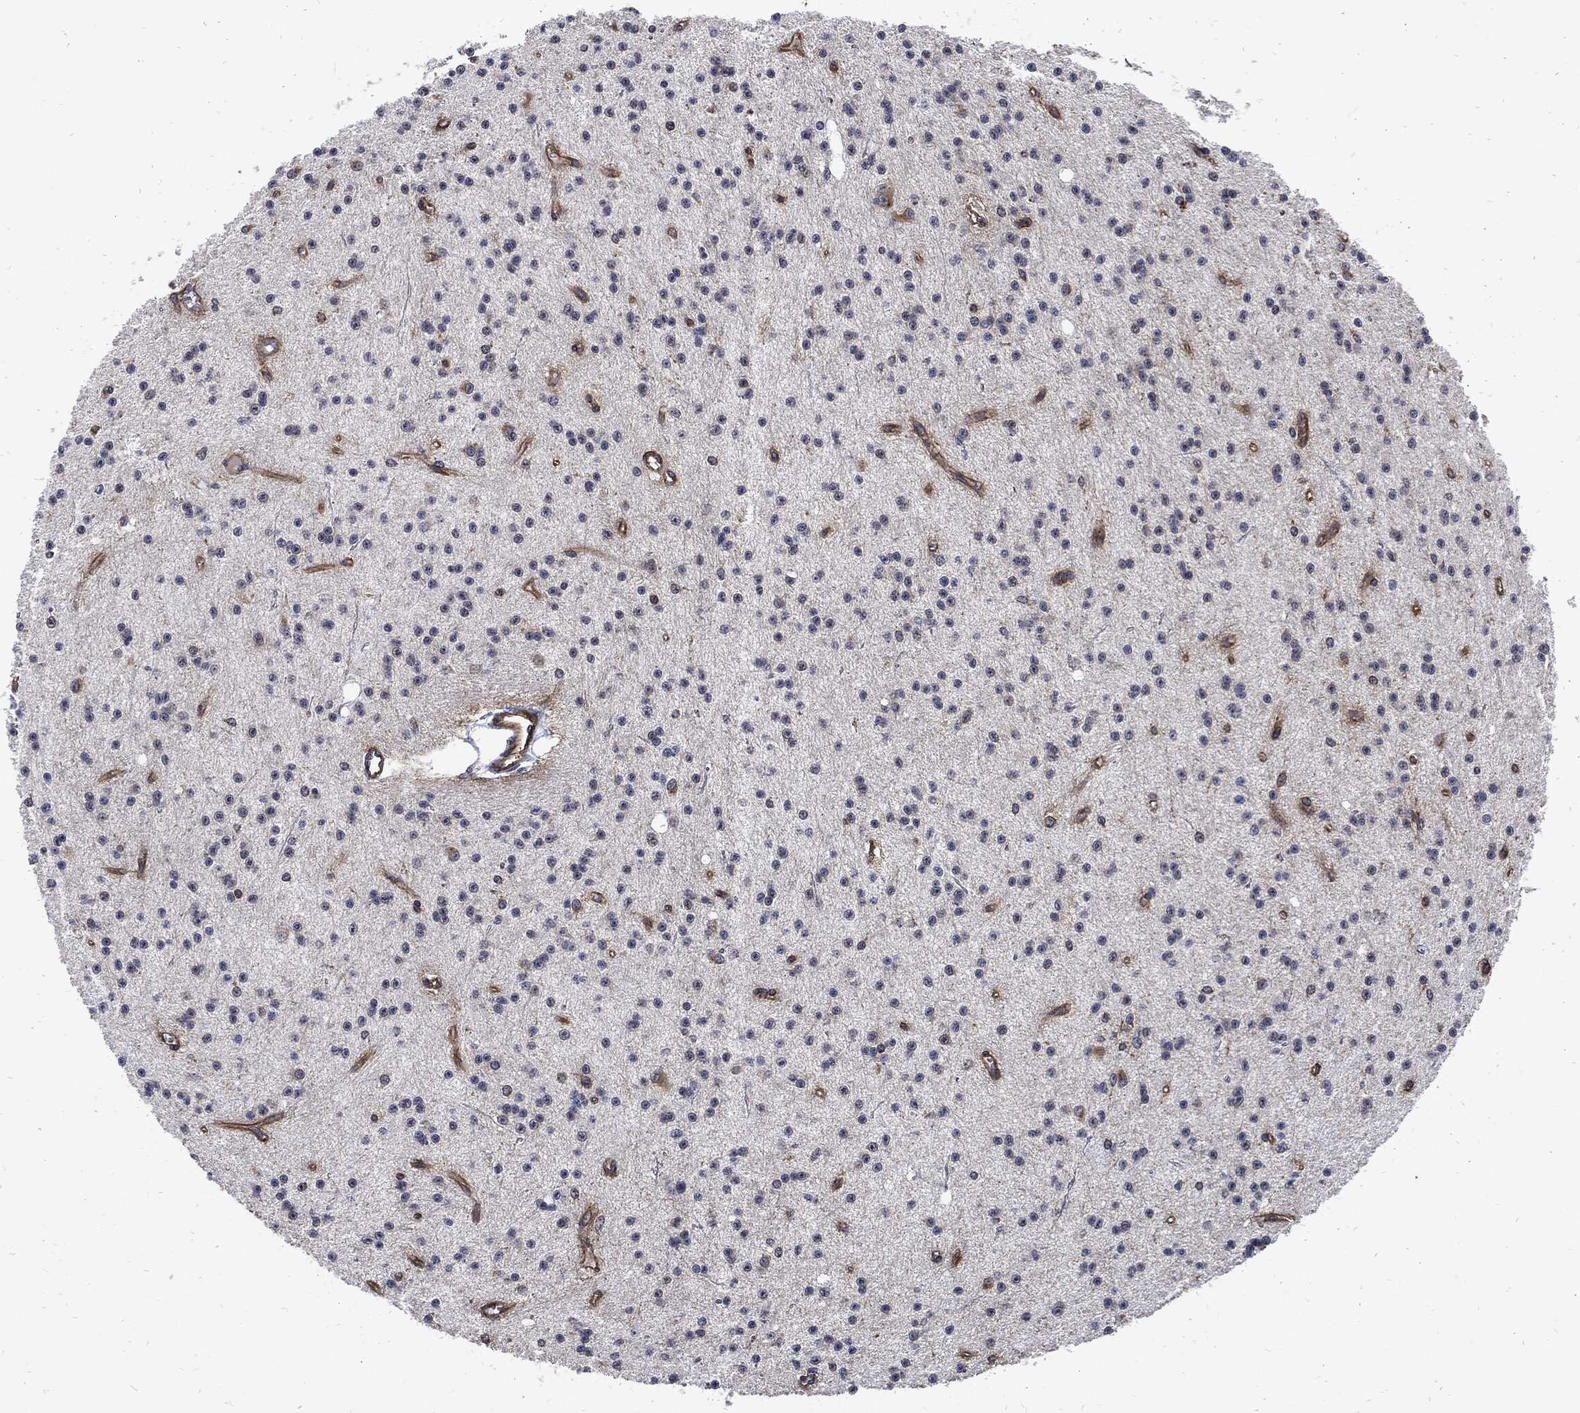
{"staining": {"intensity": "negative", "quantity": "none", "location": "none"}, "tissue": "glioma", "cell_type": "Tumor cells", "image_type": "cancer", "snomed": [{"axis": "morphology", "description": "Glioma, malignant, Low grade"}, {"axis": "topography", "description": "Brain"}], "caption": "DAB (3,3'-diaminobenzidine) immunohistochemical staining of low-grade glioma (malignant) exhibits no significant staining in tumor cells.", "gene": "DCTN1", "patient": {"sex": "male", "age": 27}}